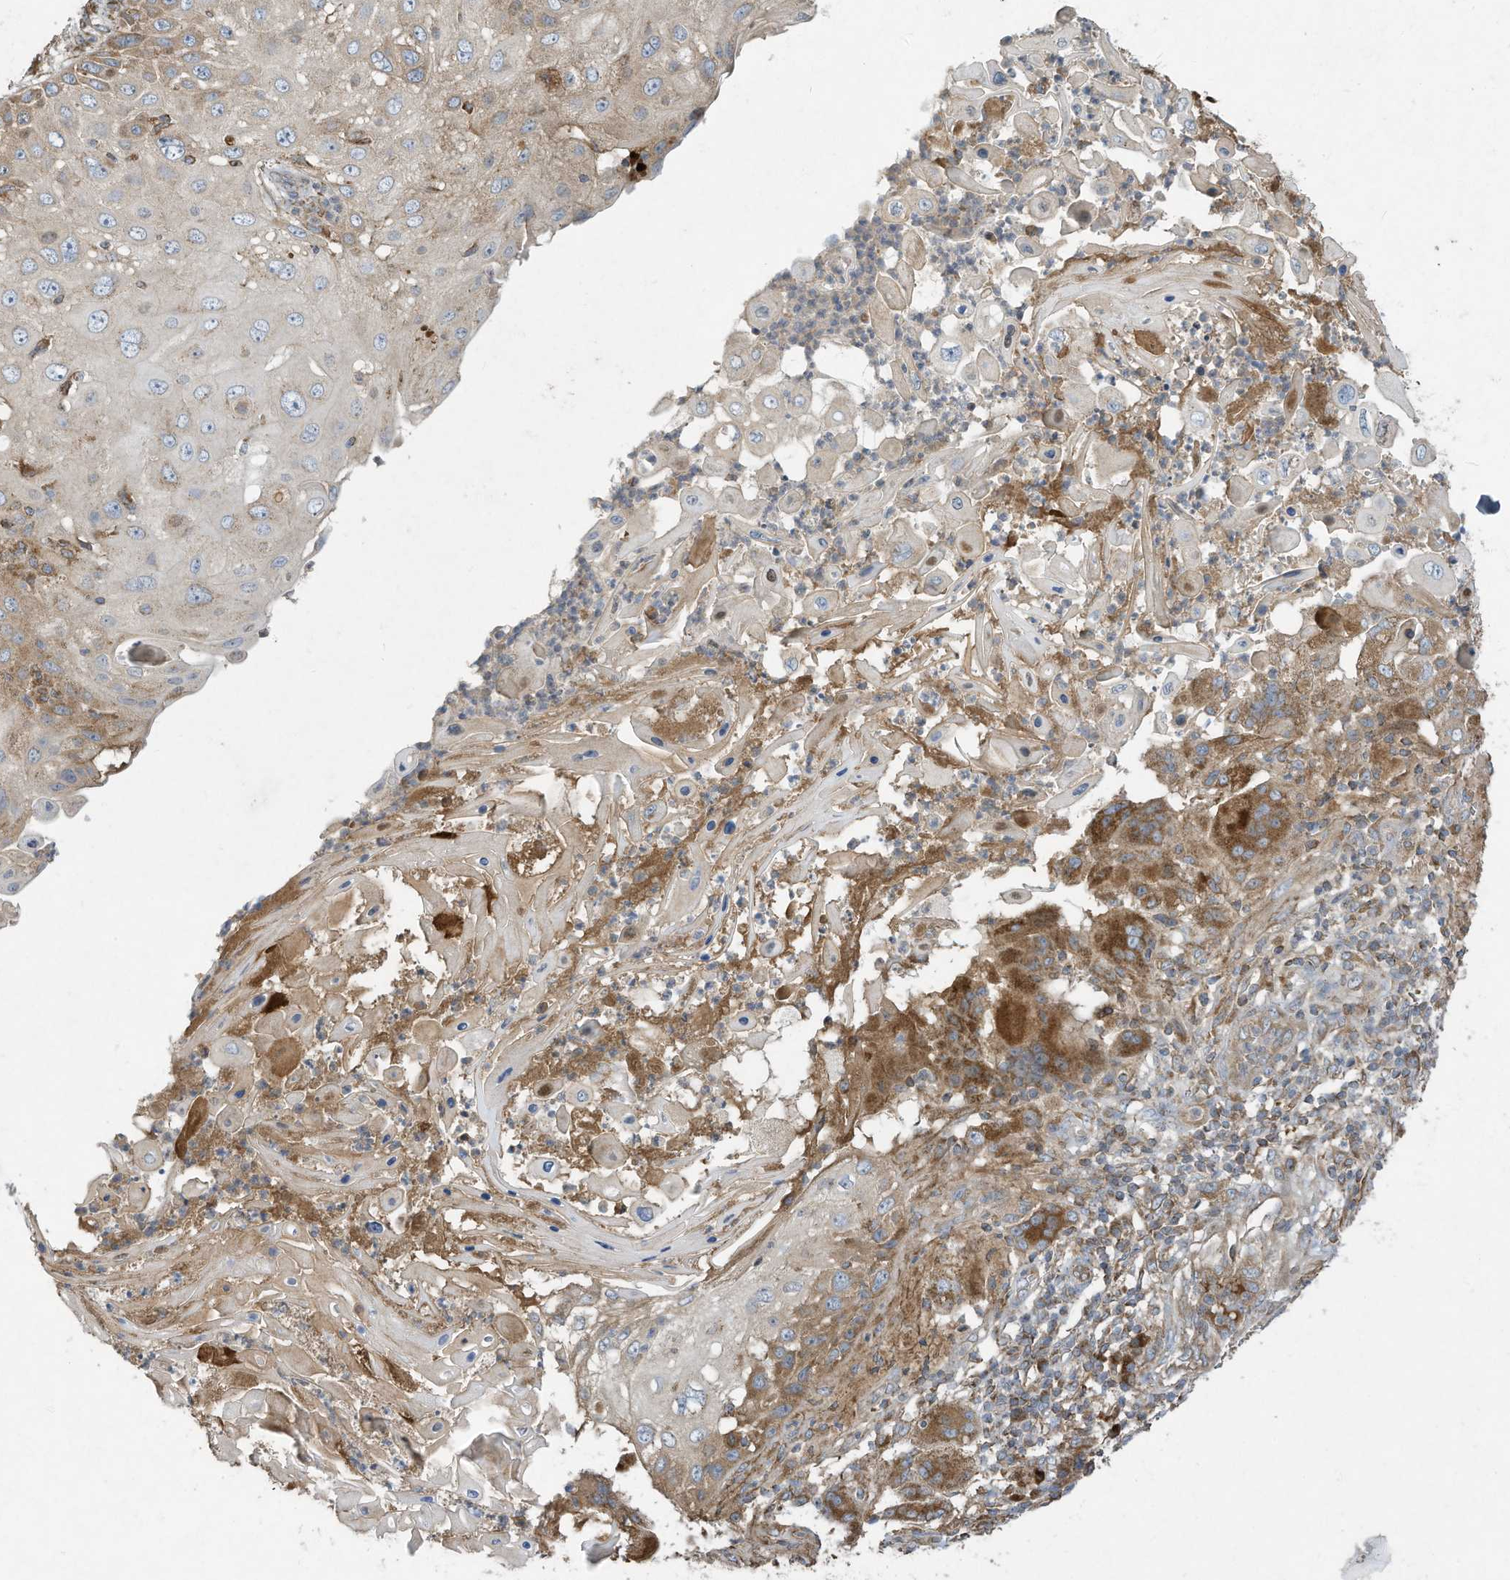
{"staining": {"intensity": "moderate", "quantity": "<25%", "location": "cytoplasmic/membranous"}, "tissue": "skin cancer", "cell_type": "Tumor cells", "image_type": "cancer", "snomed": [{"axis": "morphology", "description": "Squamous cell carcinoma, NOS"}, {"axis": "topography", "description": "Skin"}], "caption": "Immunohistochemical staining of squamous cell carcinoma (skin) shows low levels of moderate cytoplasmic/membranous positivity in approximately <25% of tumor cells.", "gene": "SYNJ2", "patient": {"sex": "female", "age": 44}}